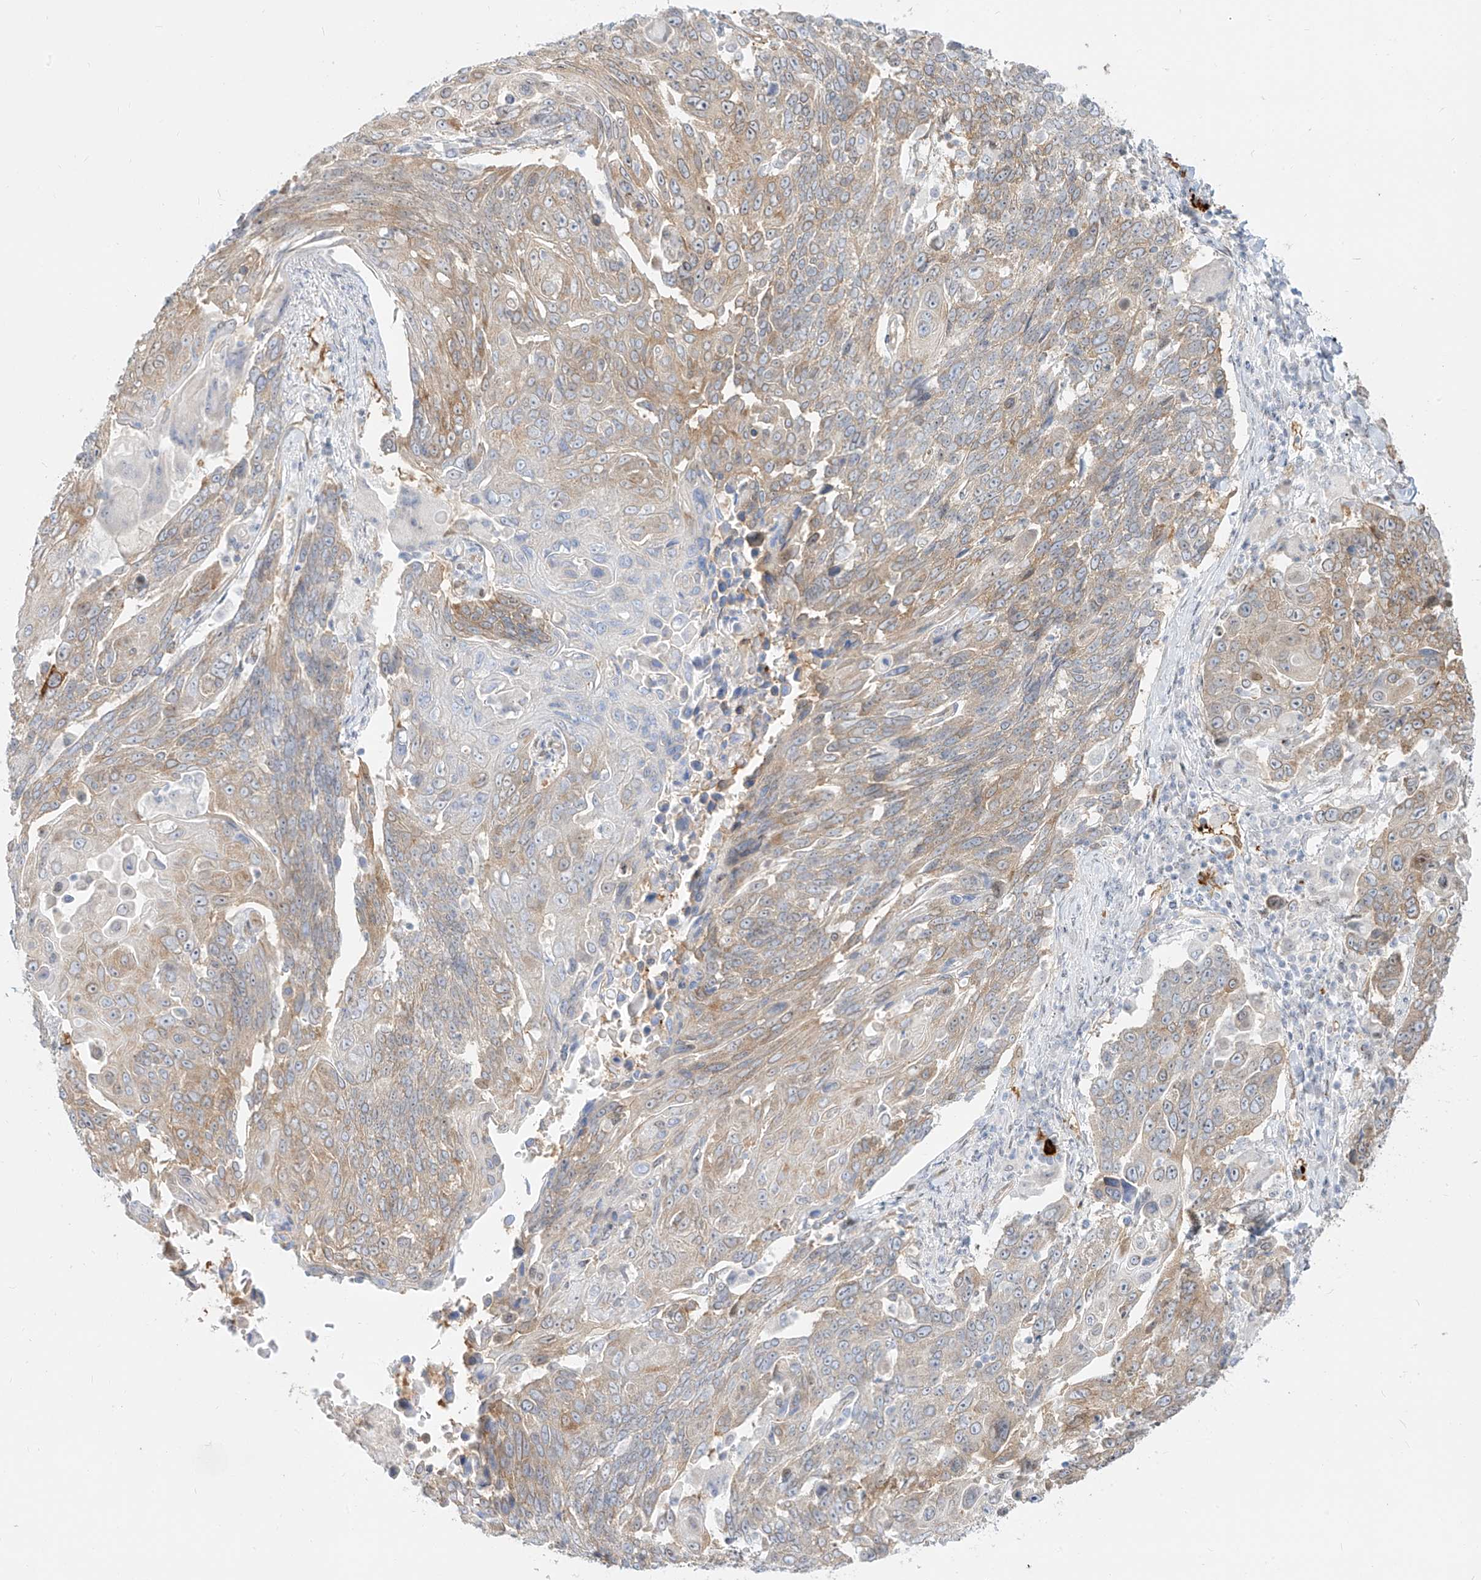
{"staining": {"intensity": "weak", "quantity": ">75%", "location": "cytoplasmic/membranous"}, "tissue": "lung cancer", "cell_type": "Tumor cells", "image_type": "cancer", "snomed": [{"axis": "morphology", "description": "Squamous cell carcinoma, NOS"}, {"axis": "topography", "description": "Lung"}], "caption": "High-magnification brightfield microscopy of lung squamous cell carcinoma stained with DAB (3,3'-diaminobenzidine) (brown) and counterstained with hematoxylin (blue). tumor cells exhibit weak cytoplasmic/membranous staining is appreciated in approximately>75% of cells.", "gene": "NHSL1", "patient": {"sex": "male", "age": 66}}